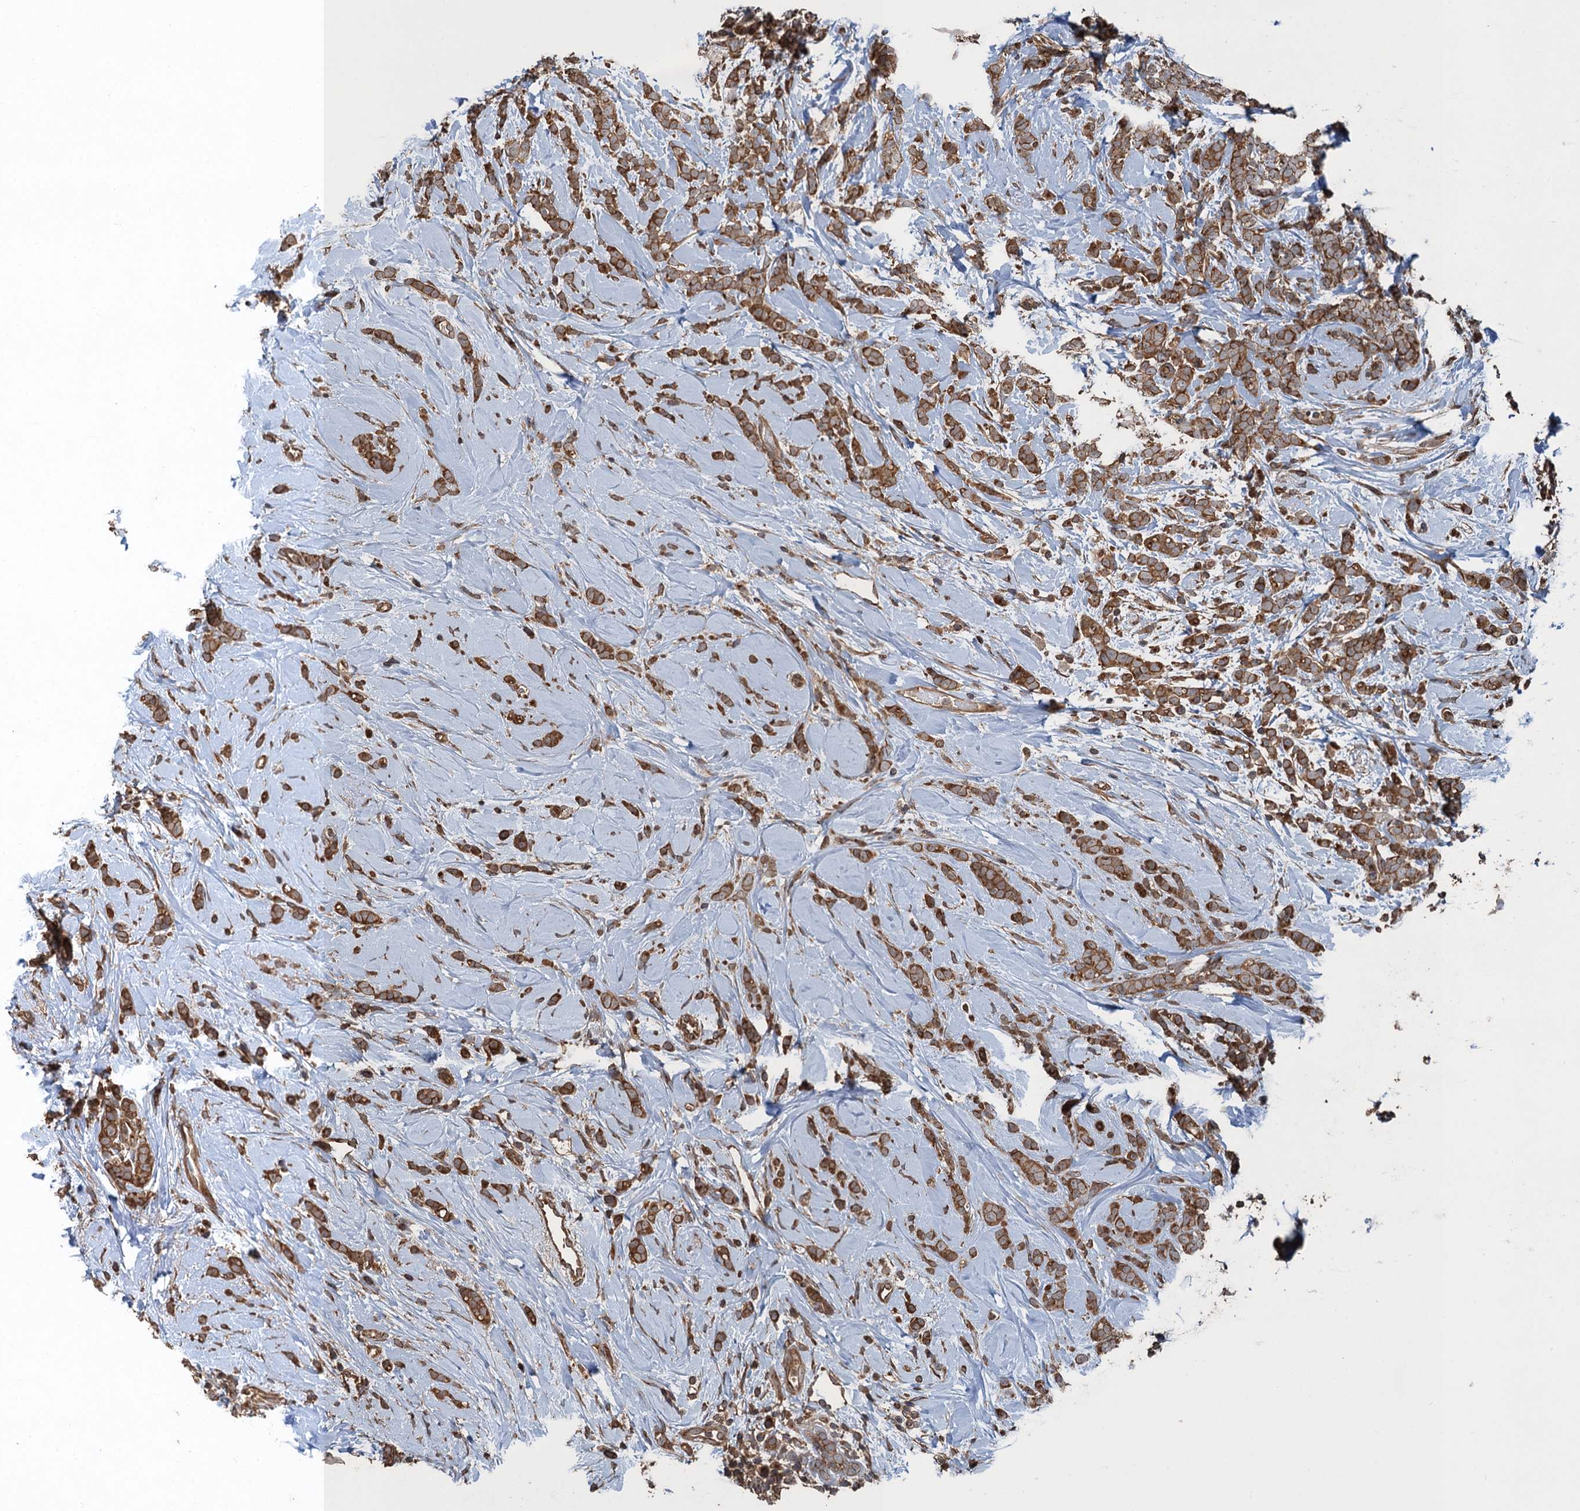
{"staining": {"intensity": "moderate", "quantity": ">75%", "location": "cytoplasmic/membranous"}, "tissue": "breast cancer", "cell_type": "Tumor cells", "image_type": "cancer", "snomed": [{"axis": "morphology", "description": "Lobular carcinoma"}, {"axis": "topography", "description": "Breast"}], "caption": "Protein staining of breast lobular carcinoma tissue reveals moderate cytoplasmic/membranous staining in about >75% of tumor cells.", "gene": "GLE1", "patient": {"sex": "female", "age": 58}}